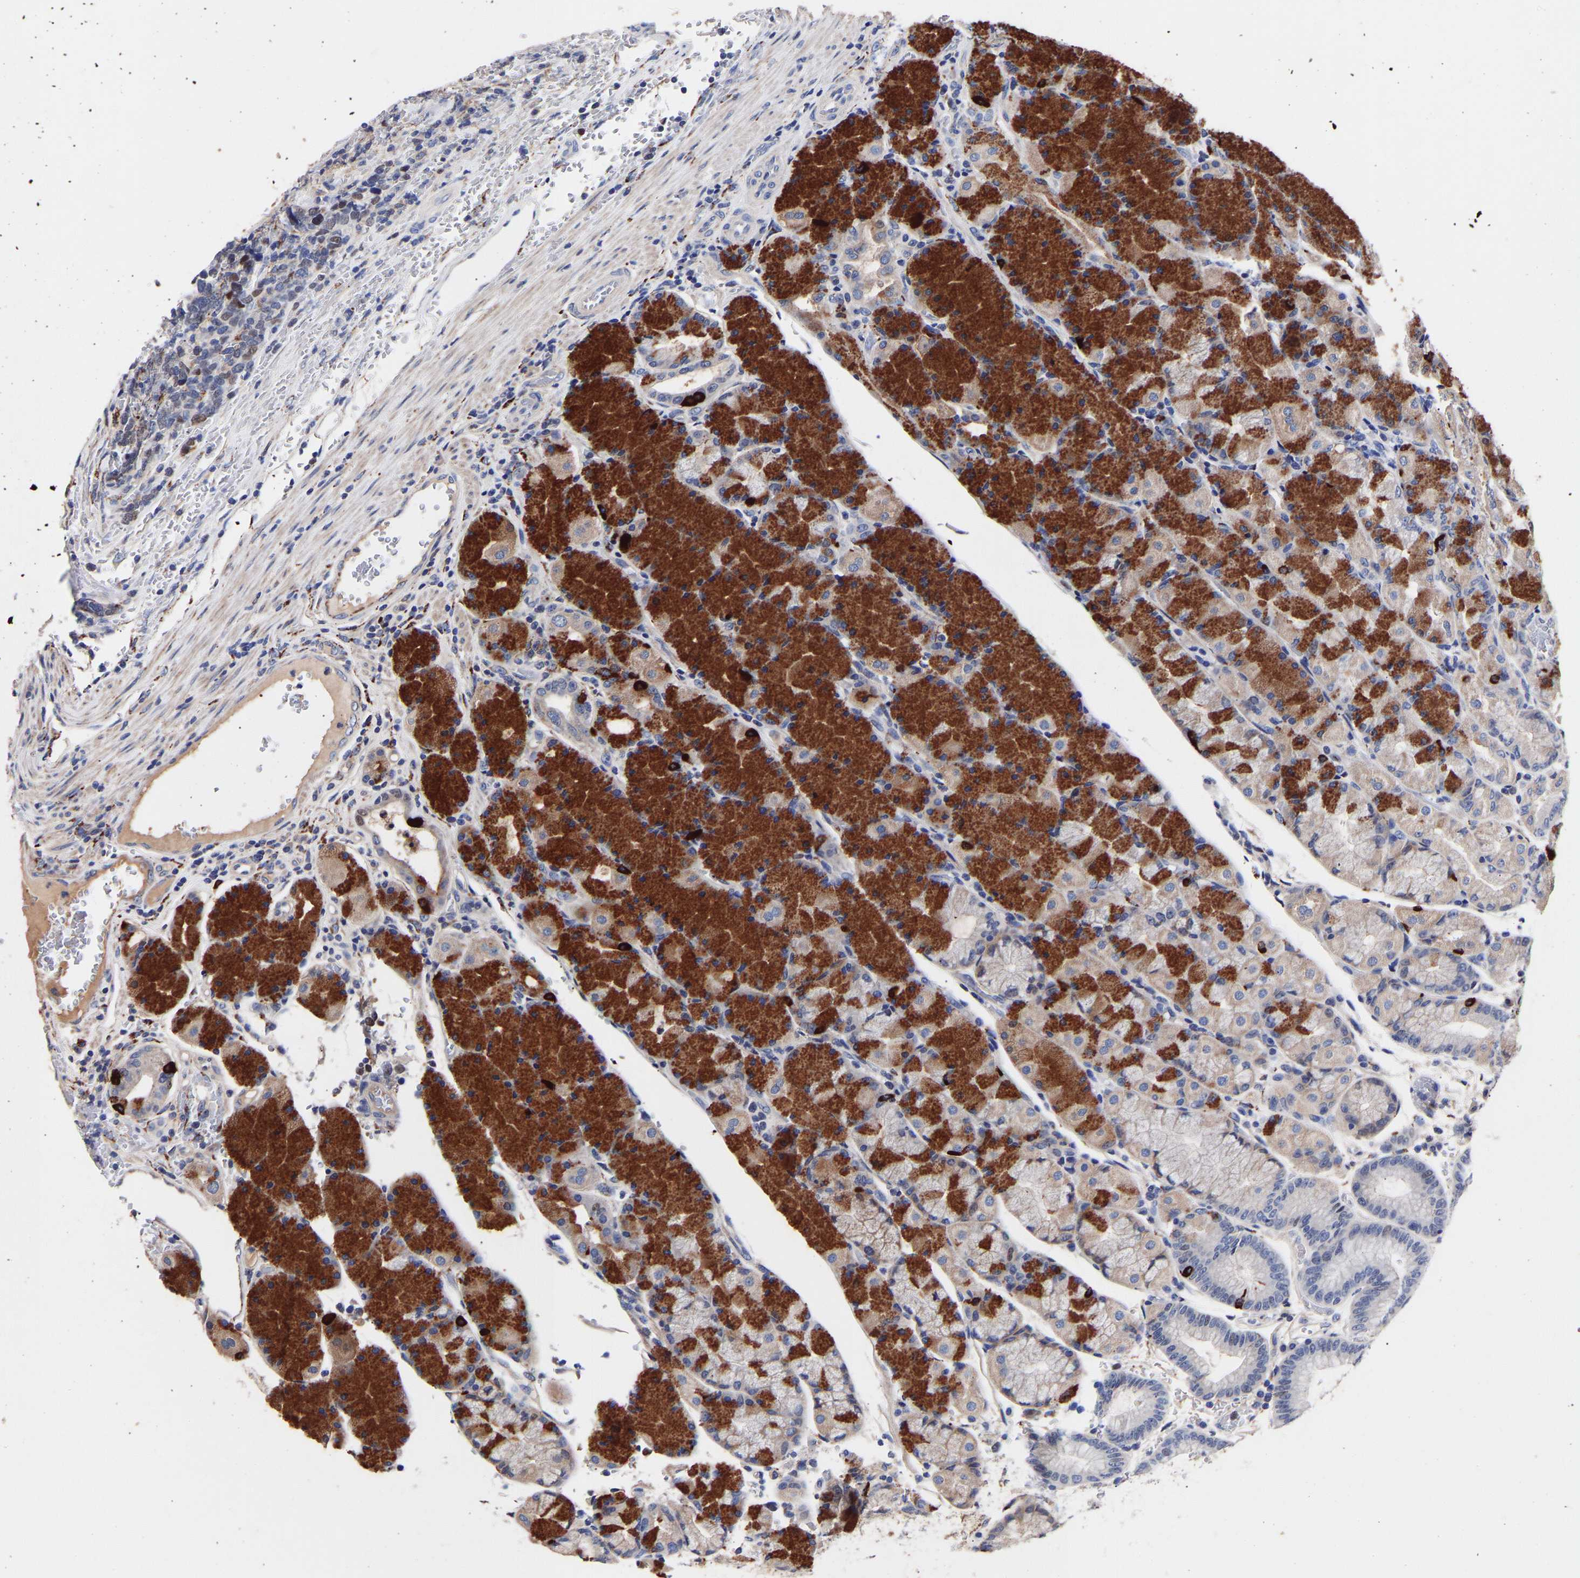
{"staining": {"intensity": "strong", "quantity": "25%-75%", "location": "cytoplasmic/membranous"}, "tissue": "stomach", "cell_type": "Glandular cells", "image_type": "normal", "snomed": [{"axis": "morphology", "description": "Normal tissue, NOS"}, {"axis": "morphology", "description": "Carcinoid, malignant, NOS"}, {"axis": "topography", "description": "Stomach, upper"}], "caption": "Unremarkable stomach shows strong cytoplasmic/membranous staining in approximately 25%-75% of glandular cells.", "gene": "SEM1", "patient": {"sex": "male", "age": 39}}